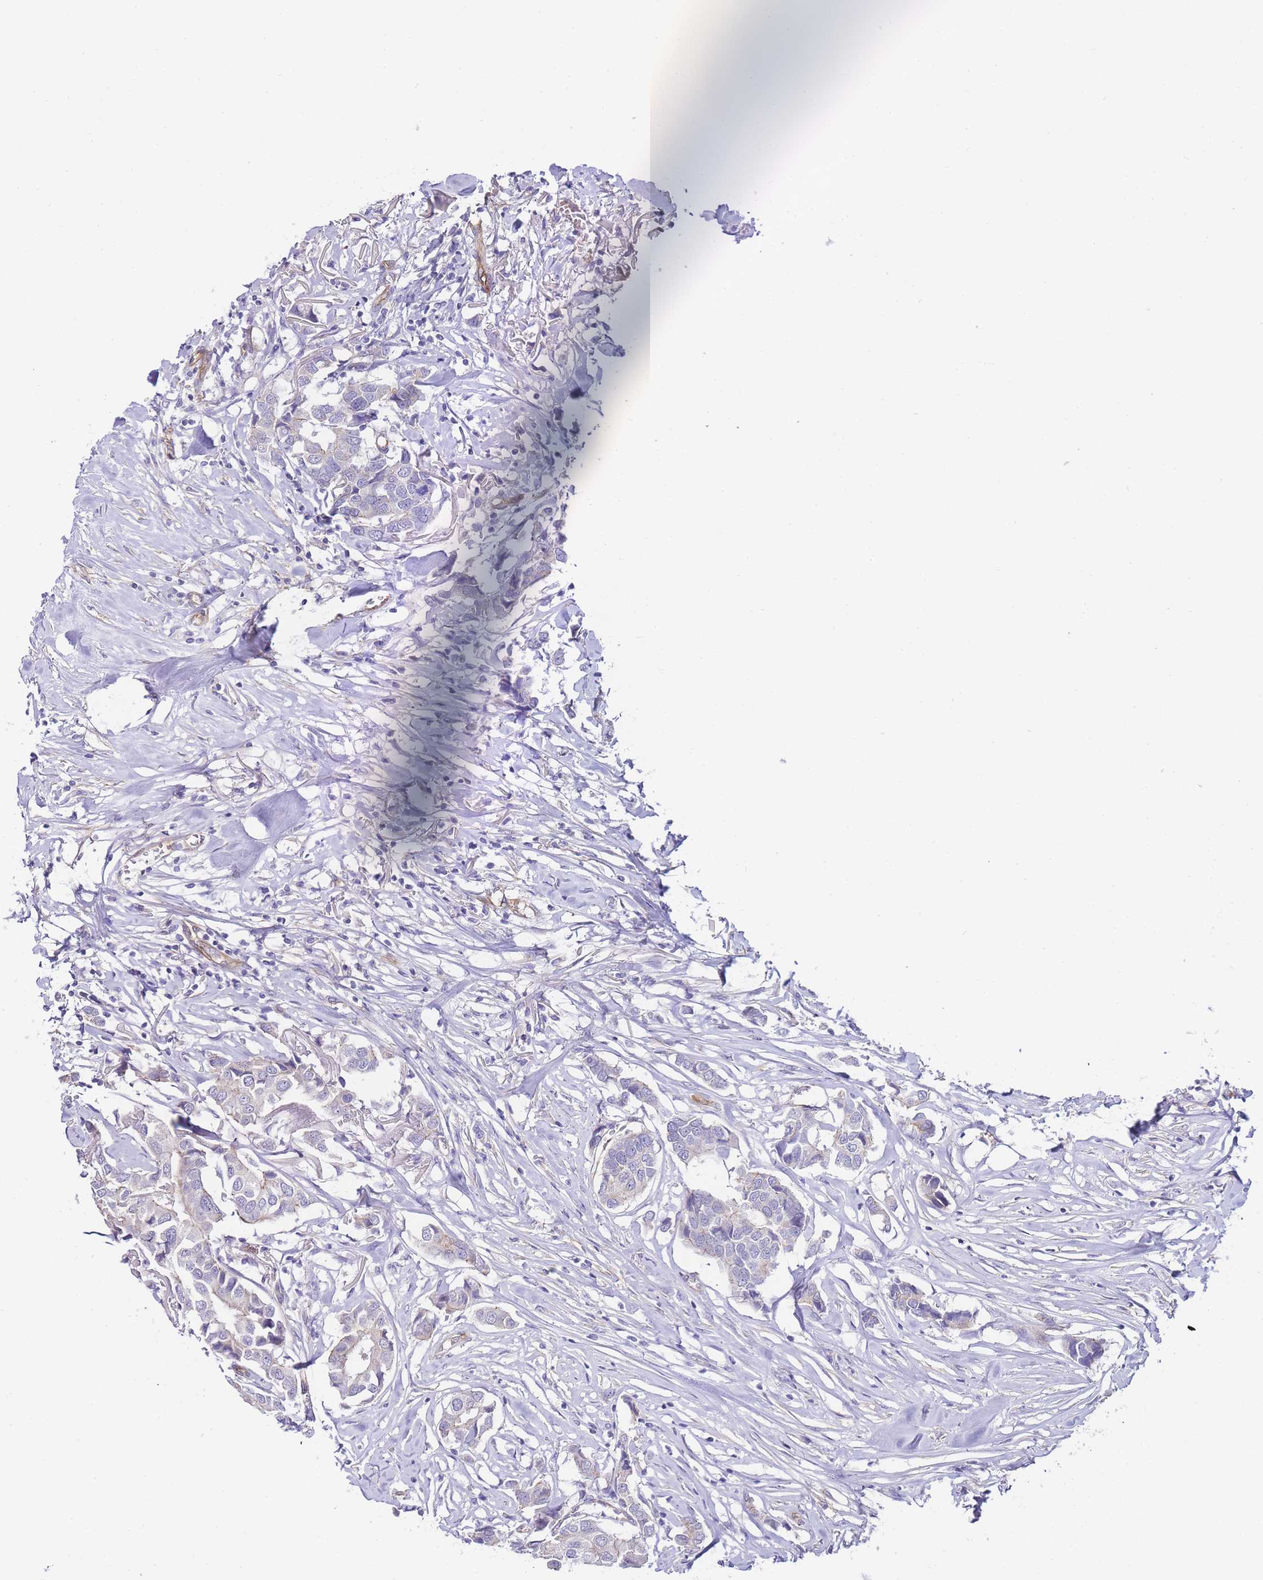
{"staining": {"intensity": "moderate", "quantity": "<25%", "location": "cytoplasmic/membranous"}, "tissue": "breast cancer", "cell_type": "Tumor cells", "image_type": "cancer", "snomed": [{"axis": "morphology", "description": "Duct carcinoma"}, {"axis": "topography", "description": "Breast"}], "caption": "Brown immunohistochemical staining in breast cancer displays moderate cytoplasmic/membranous staining in about <25% of tumor cells.", "gene": "PDCD7", "patient": {"sex": "female", "age": 80}}